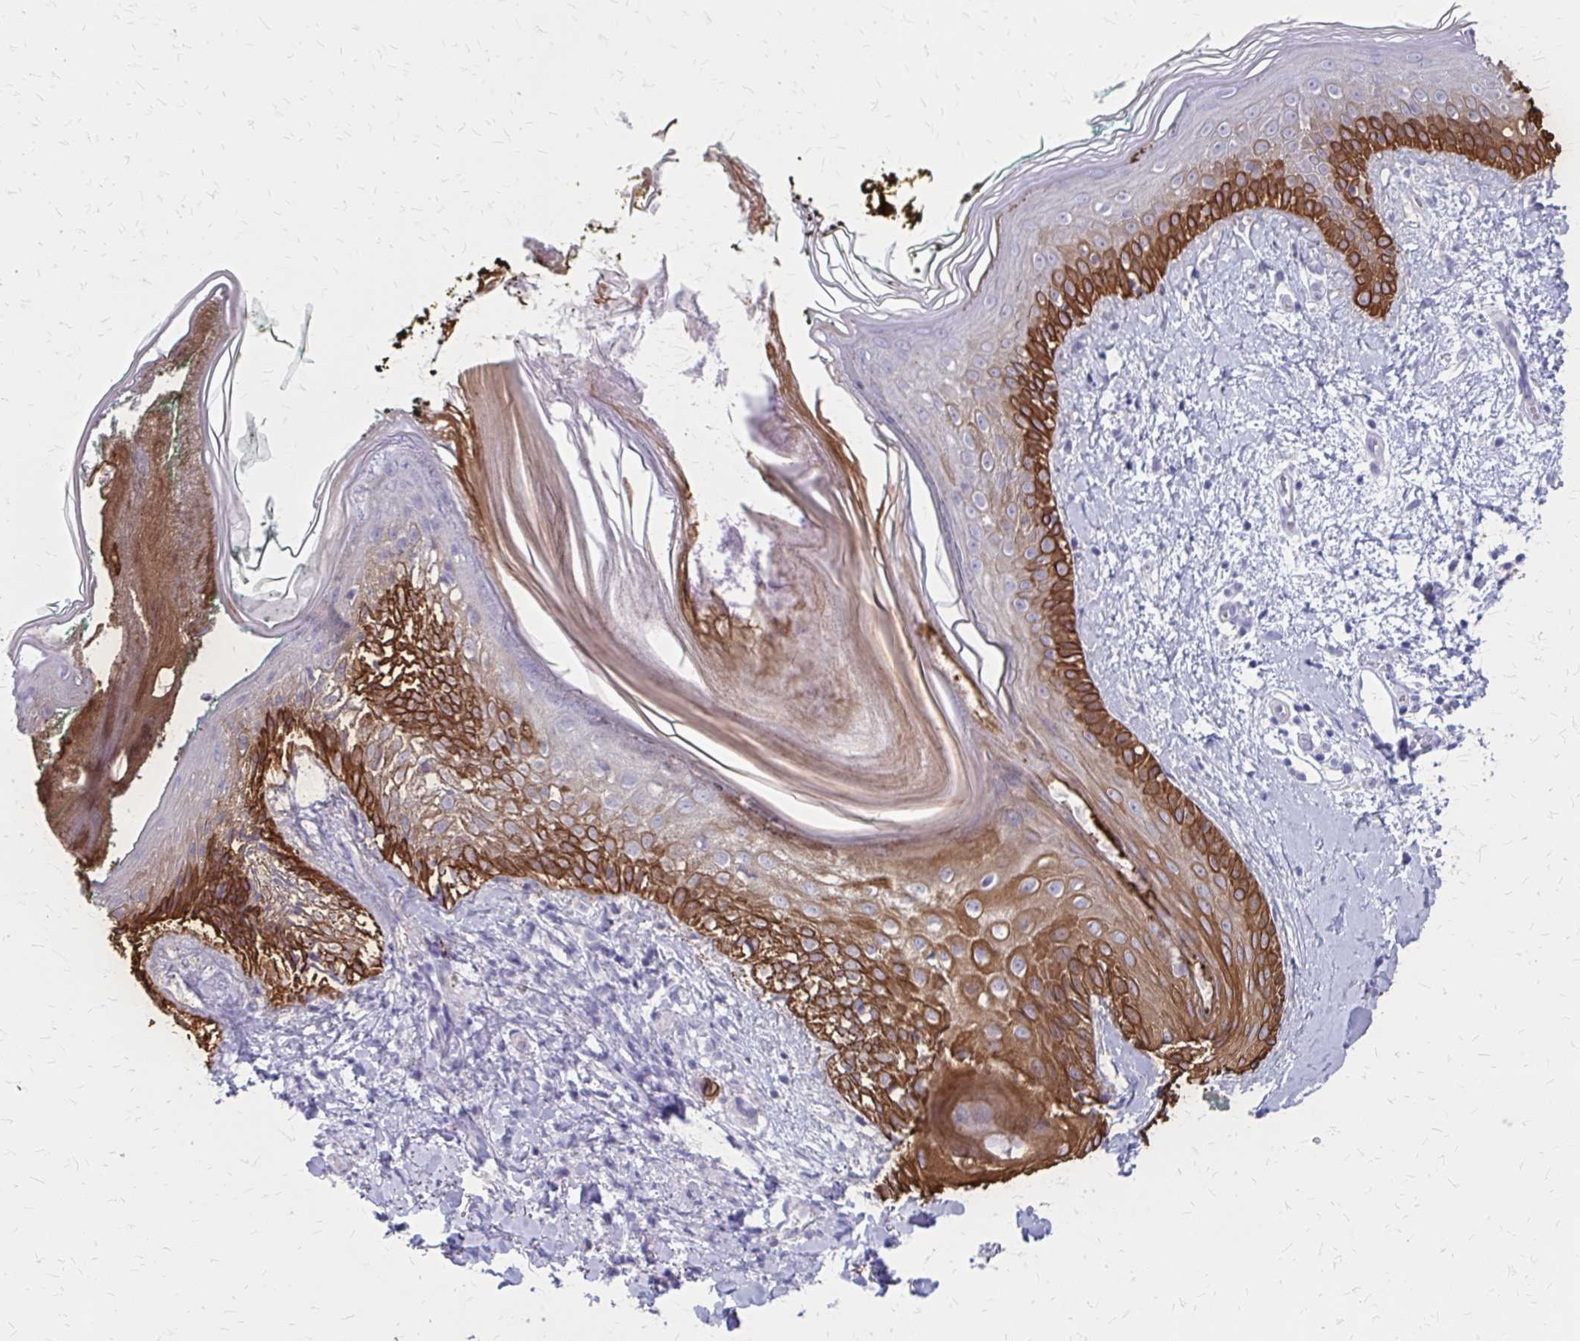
{"staining": {"intensity": "negative", "quantity": "none", "location": "none"}, "tissue": "skin", "cell_type": "Fibroblasts", "image_type": "normal", "snomed": [{"axis": "morphology", "description": "Normal tissue, NOS"}, {"axis": "topography", "description": "Skin"}], "caption": "IHC image of benign skin: human skin stained with DAB (3,3'-diaminobenzidine) shows no significant protein staining in fibroblasts. (DAB IHC with hematoxylin counter stain).", "gene": "GLYATL2", "patient": {"sex": "female", "age": 34}}